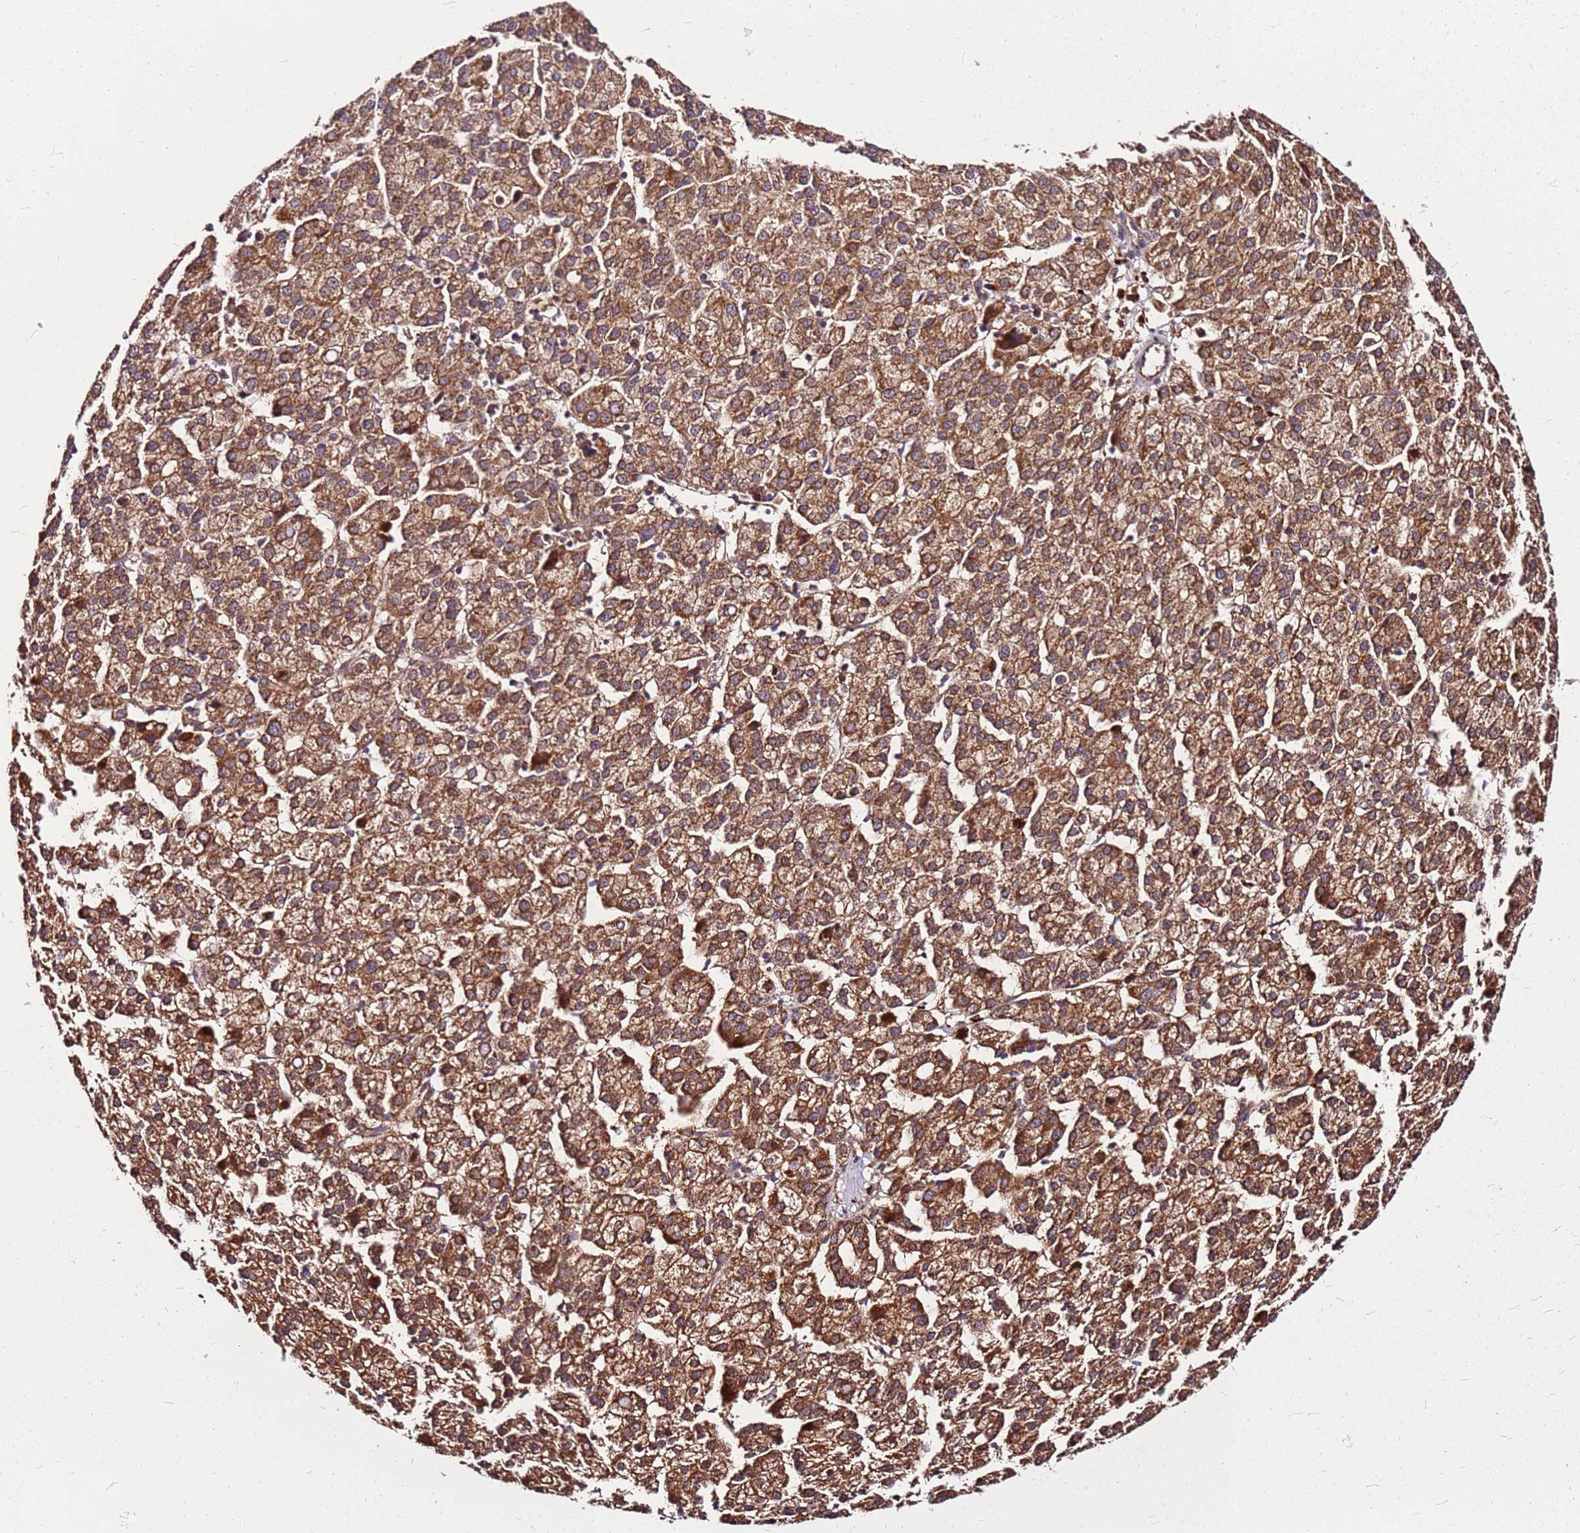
{"staining": {"intensity": "moderate", "quantity": ">75%", "location": "cytoplasmic/membranous"}, "tissue": "liver cancer", "cell_type": "Tumor cells", "image_type": "cancer", "snomed": [{"axis": "morphology", "description": "Carcinoma, Hepatocellular, NOS"}, {"axis": "topography", "description": "Liver"}], "caption": "Hepatocellular carcinoma (liver) stained with immunohistochemistry displays moderate cytoplasmic/membranous staining in approximately >75% of tumor cells.", "gene": "LYPLAL1", "patient": {"sex": "female", "age": 58}}